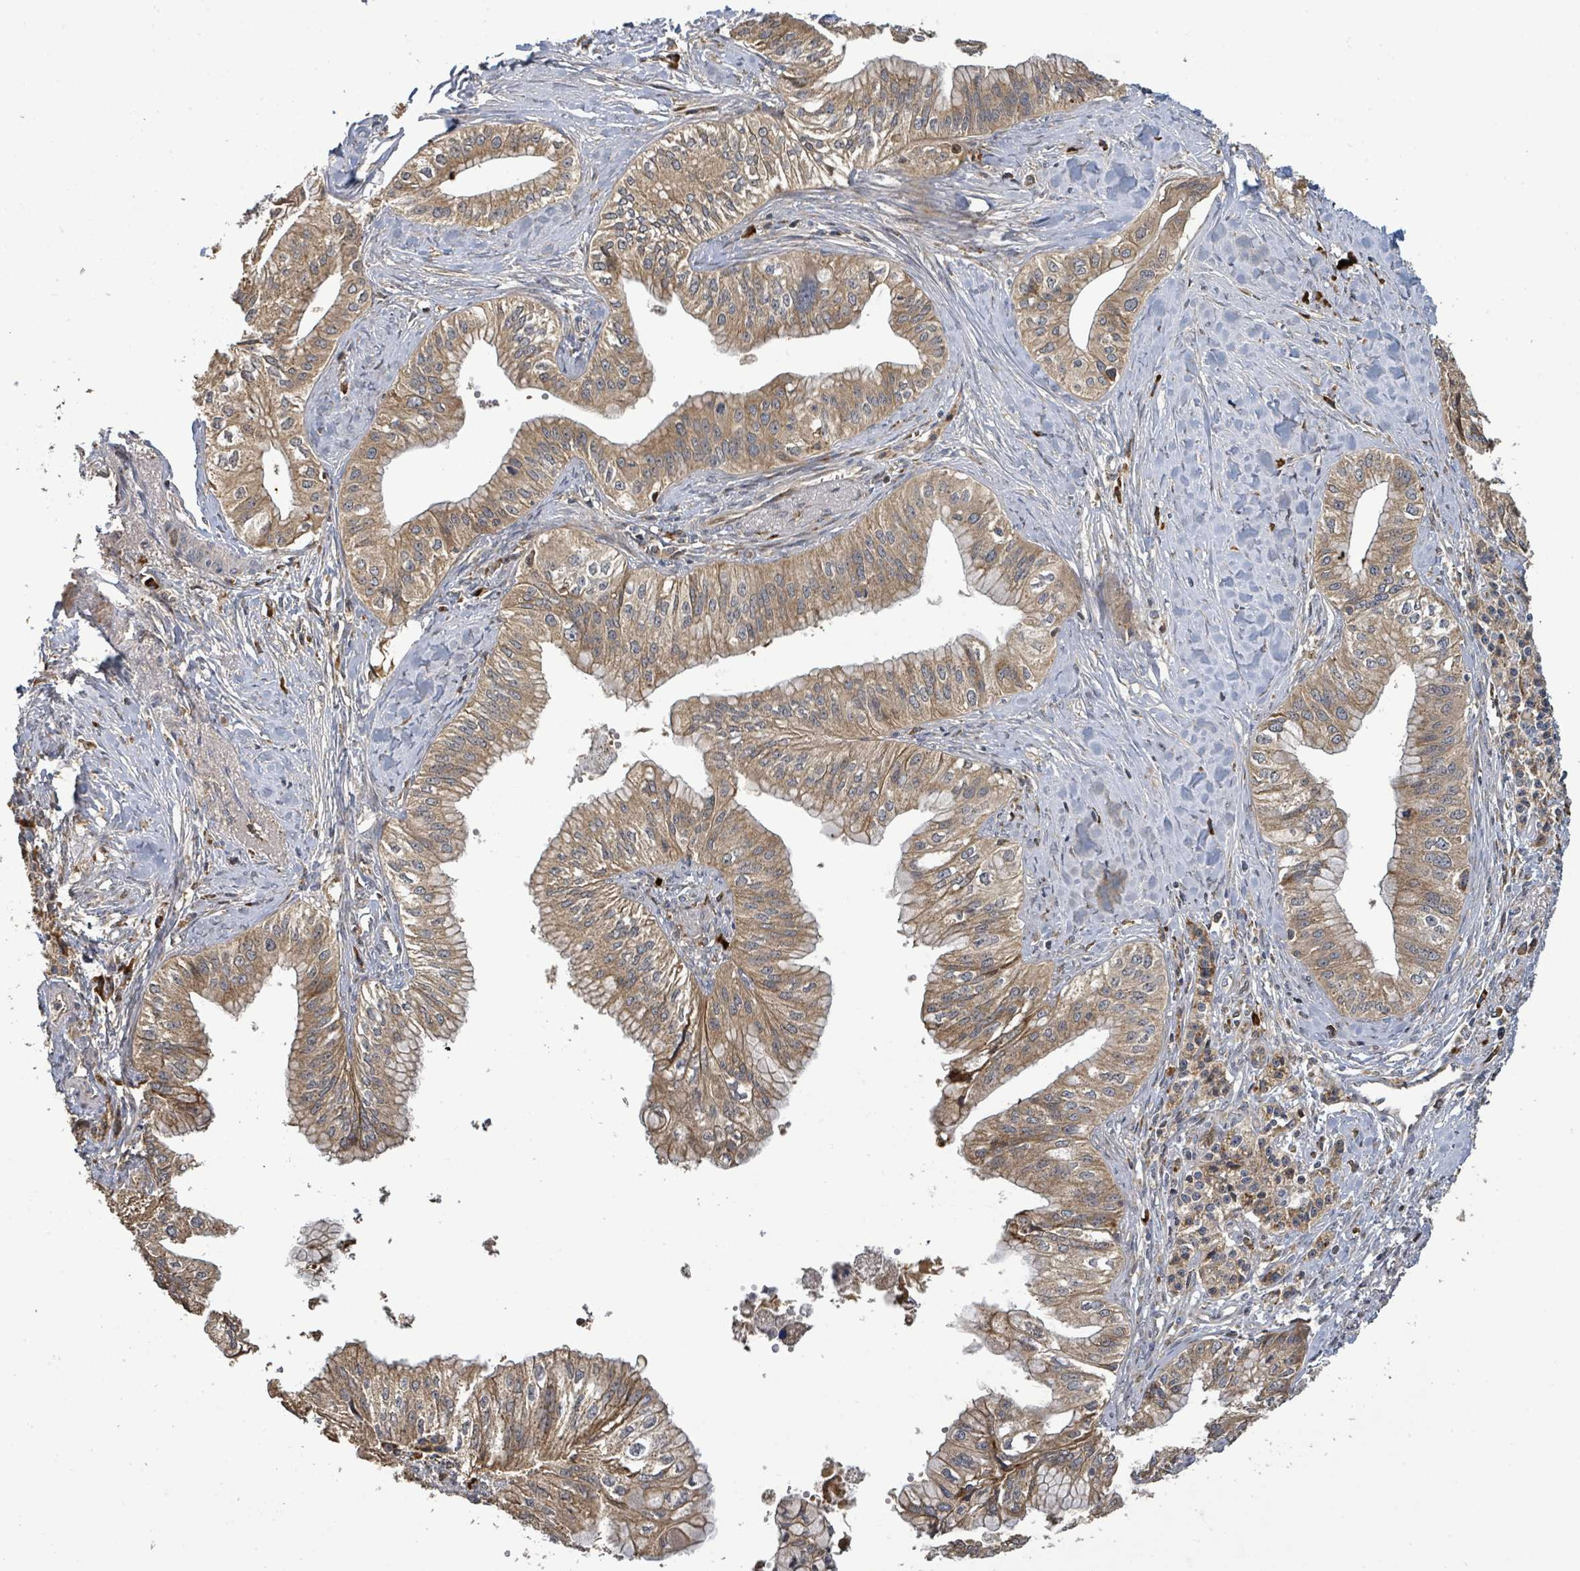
{"staining": {"intensity": "moderate", "quantity": ">75%", "location": "cytoplasmic/membranous"}, "tissue": "pancreatic cancer", "cell_type": "Tumor cells", "image_type": "cancer", "snomed": [{"axis": "morphology", "description": "Adenocarcinoma, NOS"}, {"axis": "topography", "description": "Pancreas"}], "caption": "Immunohistochemistry (IHC) of adenocarcinoma (pancreatic) demonstrates medium levels of moderate cytoplasmic/membranous positivity in about >75% of tumor cells.", "gene": "STARD4", "patient": {"sex": "male", "age": 71}}